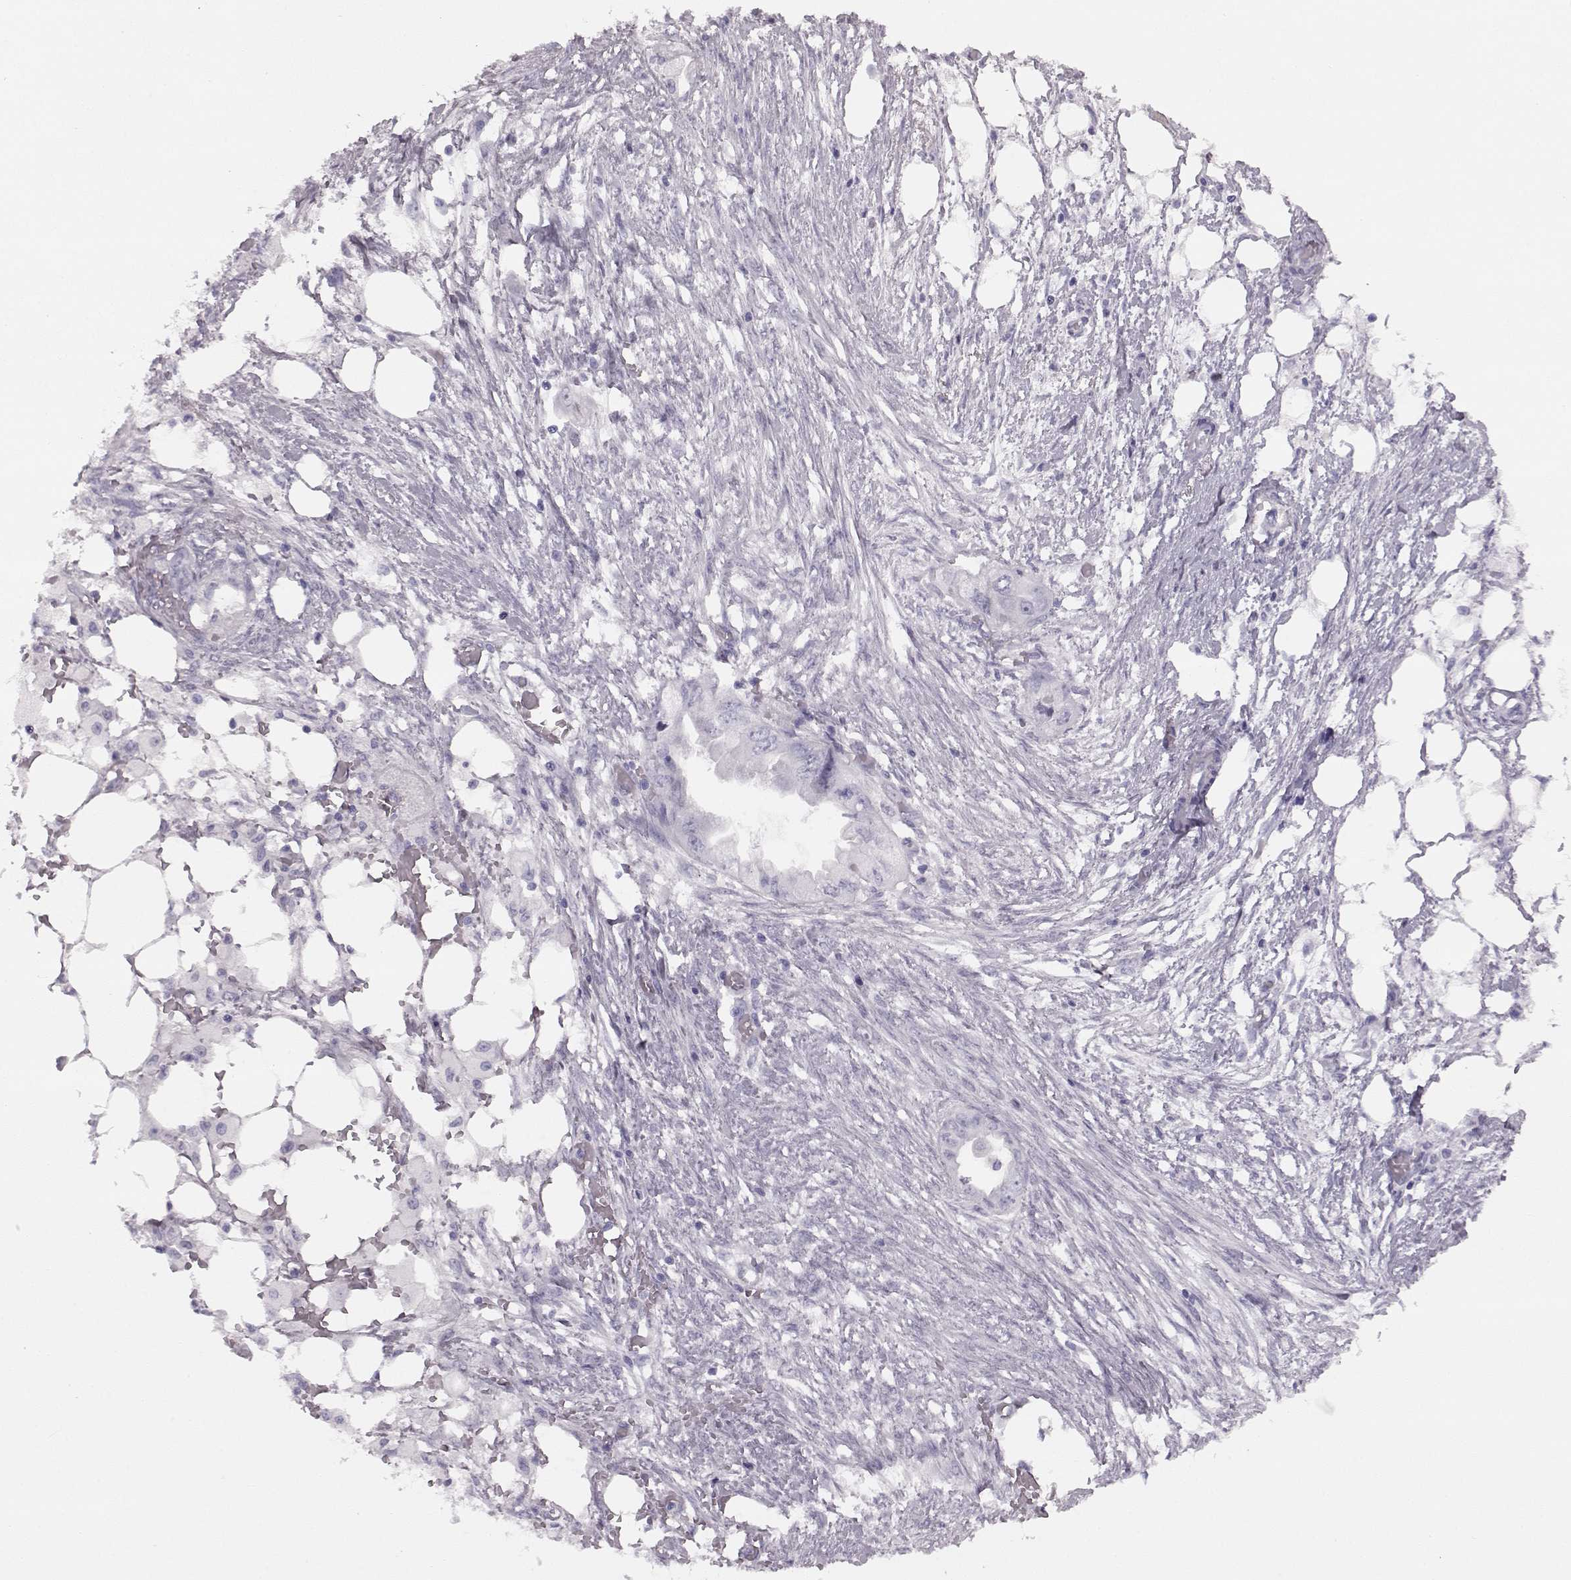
{"staining": {"intensity": "negative", "quantity": "none", "location": "none"}, "tissue": "endometrial cancer", "cell_type": "Tumor cells", "image_type": "cancer", "snomed": [{"axis": "morphology", "description": "Adenocarcinoma, NOS"}, {"axis": "morphology", "description": "Adenocarcinoma, metastatic, NOS"}, {"axis": "topography", "description": "Adipose tissue"}, {"axis": "topography", "description": "Endometrium"}], "caption": "The micrograph reveals no significant staining in tumor cells of endometrial cancer.", "gene": "PRPH2", "patient": {"sex": "female", "age": 67}}